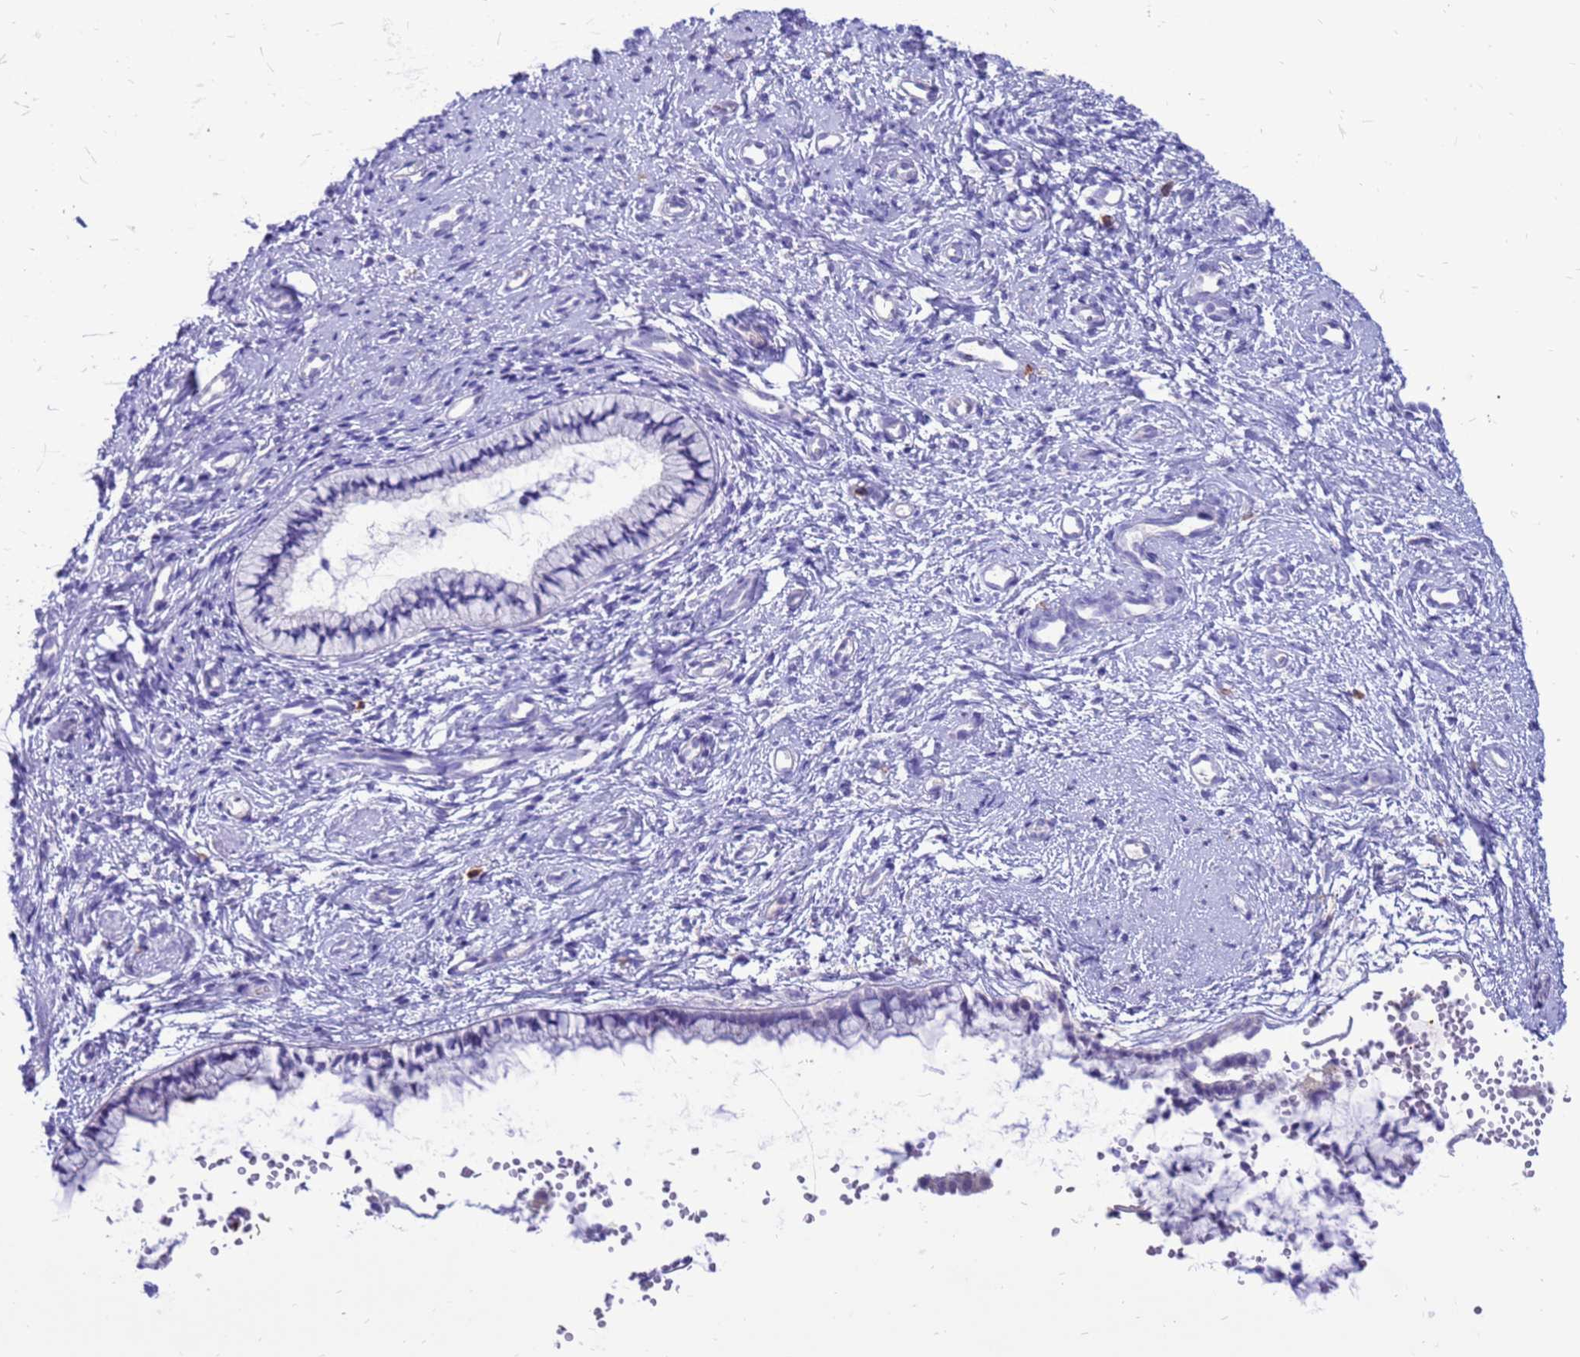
{"staining": {"intensity": "negative", "quantity": "none", "location": "none"}, "tissue": "cervix", "cell_type": "Glandular cells", "image_type": "normal", "snomed": [{"axis": "morphology", "description": "Normal tissue, NOS"}, {"axis": "topography", "description": "Cervix"}], "caption": "IHC photomicrograph of benign cervix: human cervix stained with DAB exhibits no significant protein expression in glandular cells.", "gene": "PDE10A", "patient": {"sex": "female", "age": 57}}